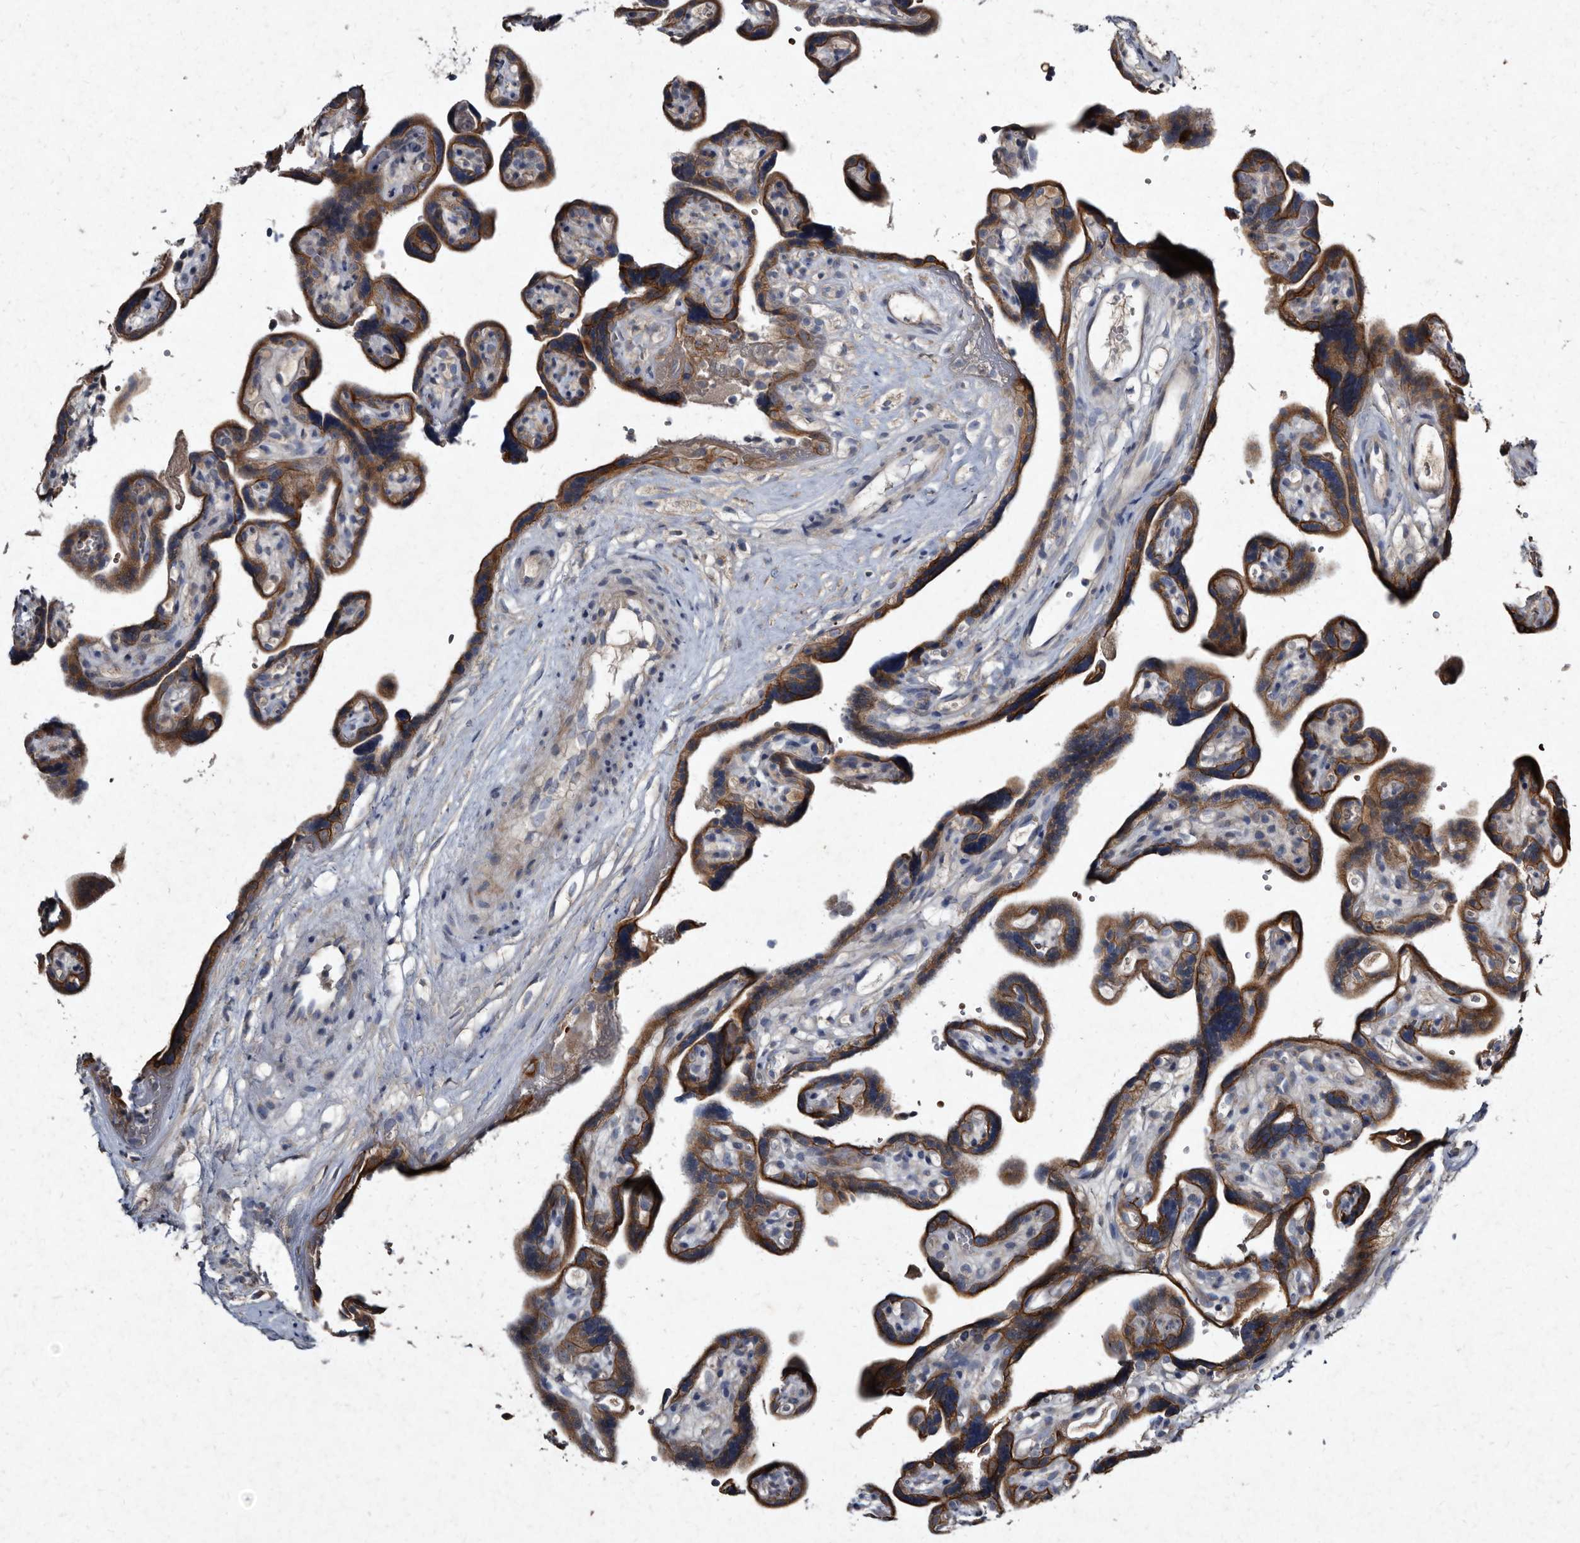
{"staining": {"intensity": "strong", "quantity": "25%-75%", "location": "cytoplasmic/membranous"}, "tissue": "placenta", "cell_type": "Decidual cells", "image_type": "normal", "snomed": [{"axis": "morphology", "description": "Normal tissue, NOS"}, {"axis": "topography", "description": "Placenta"}], "caption": "Immunohistochemistry (IHC) of benign placenta displays high levels of strong cytoplasmic/membranous positivity in about 25%-75% of decidual cells.", "gene": "YPEL1", "patient": {"sex": "female", "age": 30}}